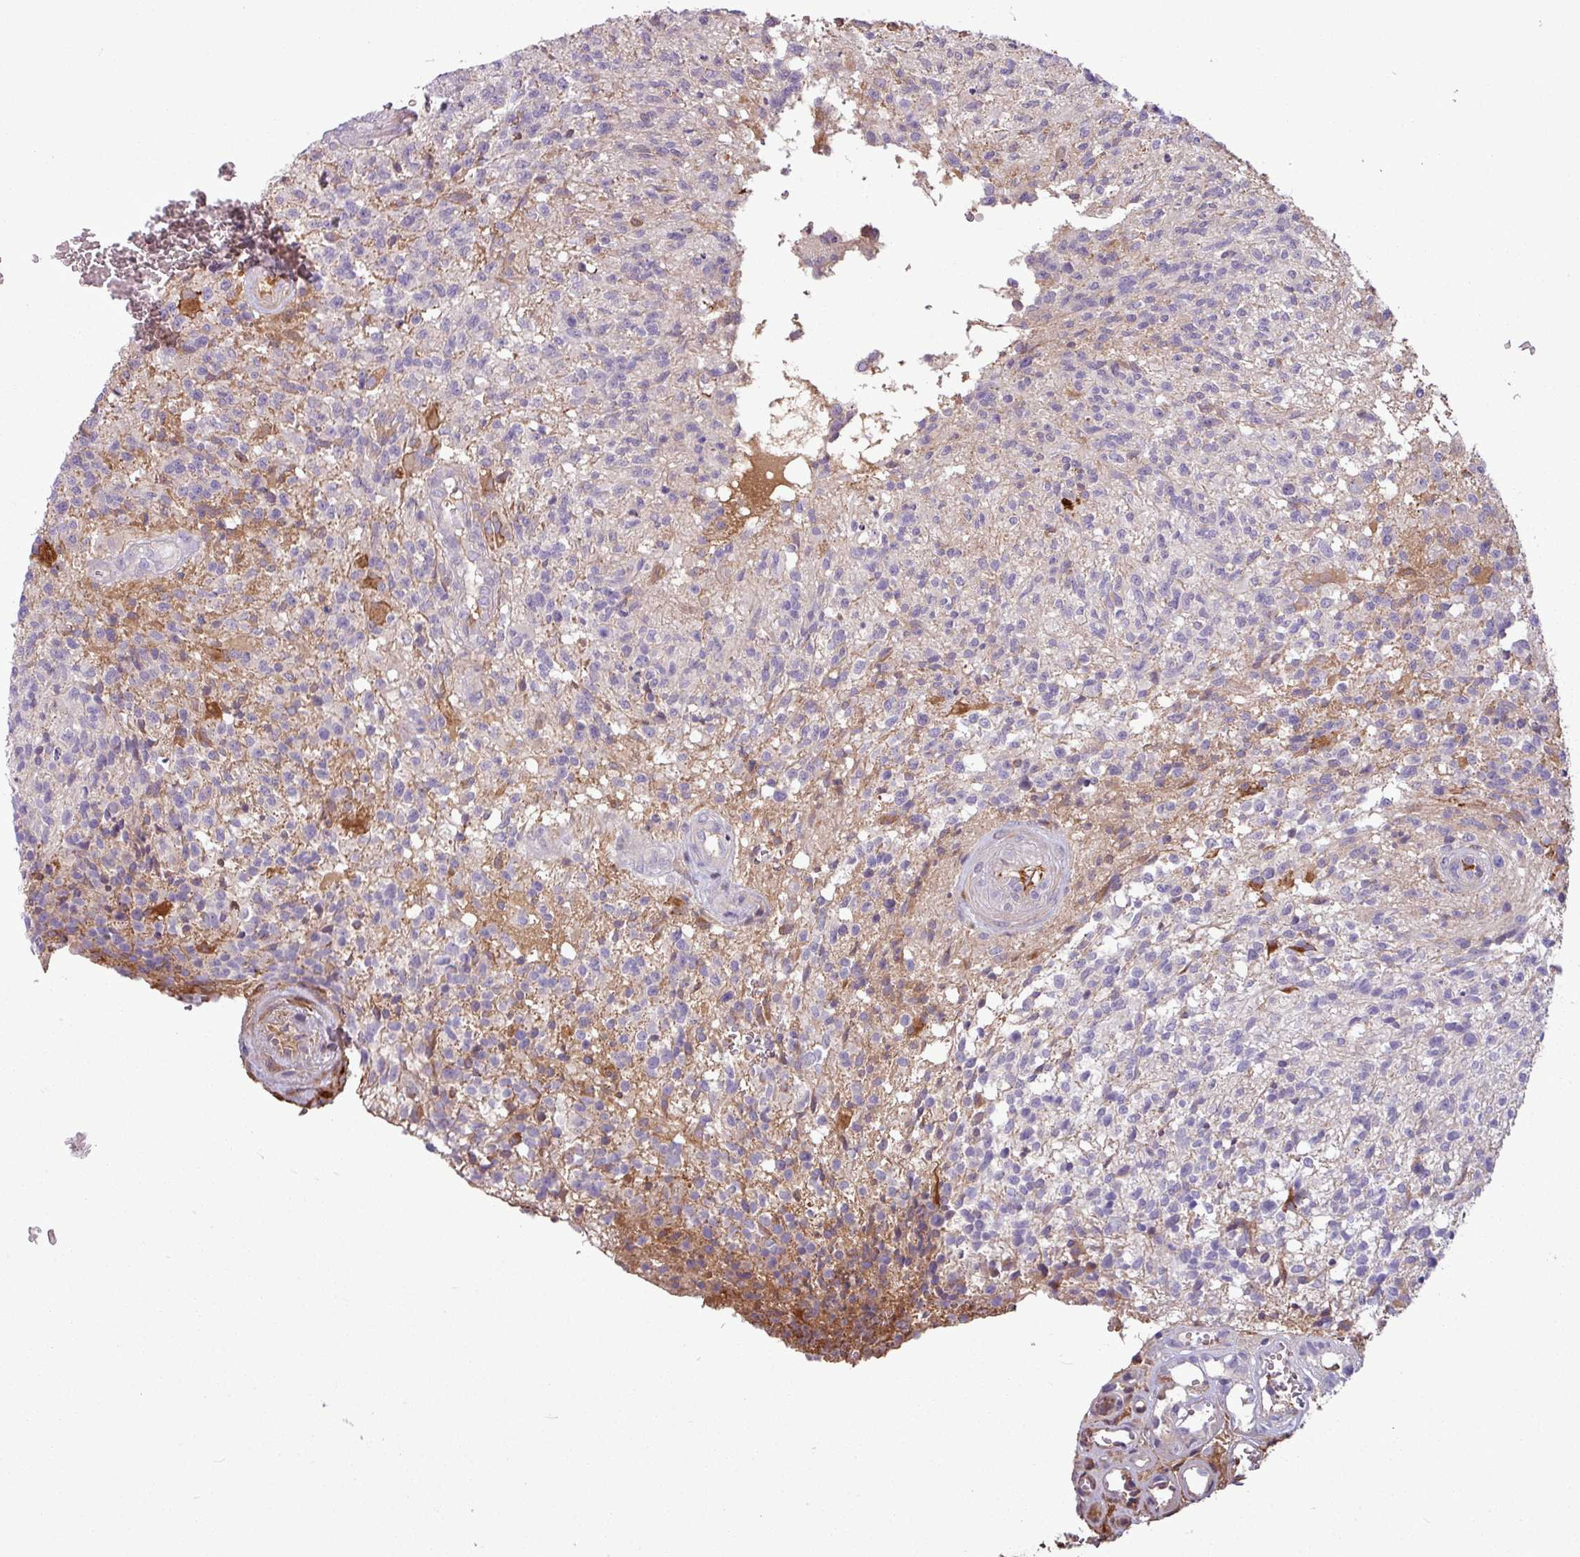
{"staining": {"intensity": "negative", "quantity": "none", "location": "none"}, "tissue": "glioma", "cell_type": "Tumor cells", "image_type": "cancer", "snomed": [{"axis": "morphology", "description": "Glioma, malignant, High grade"}, {"axis": "topography", "description": "Brain"}], "caption": "Human malignant glioma (high-grade) stained for a protein using immunohistochemistry reveals no staining in tumor cells.", "gene": "C4B", "patient": {"sex": "male", "age": 56}}